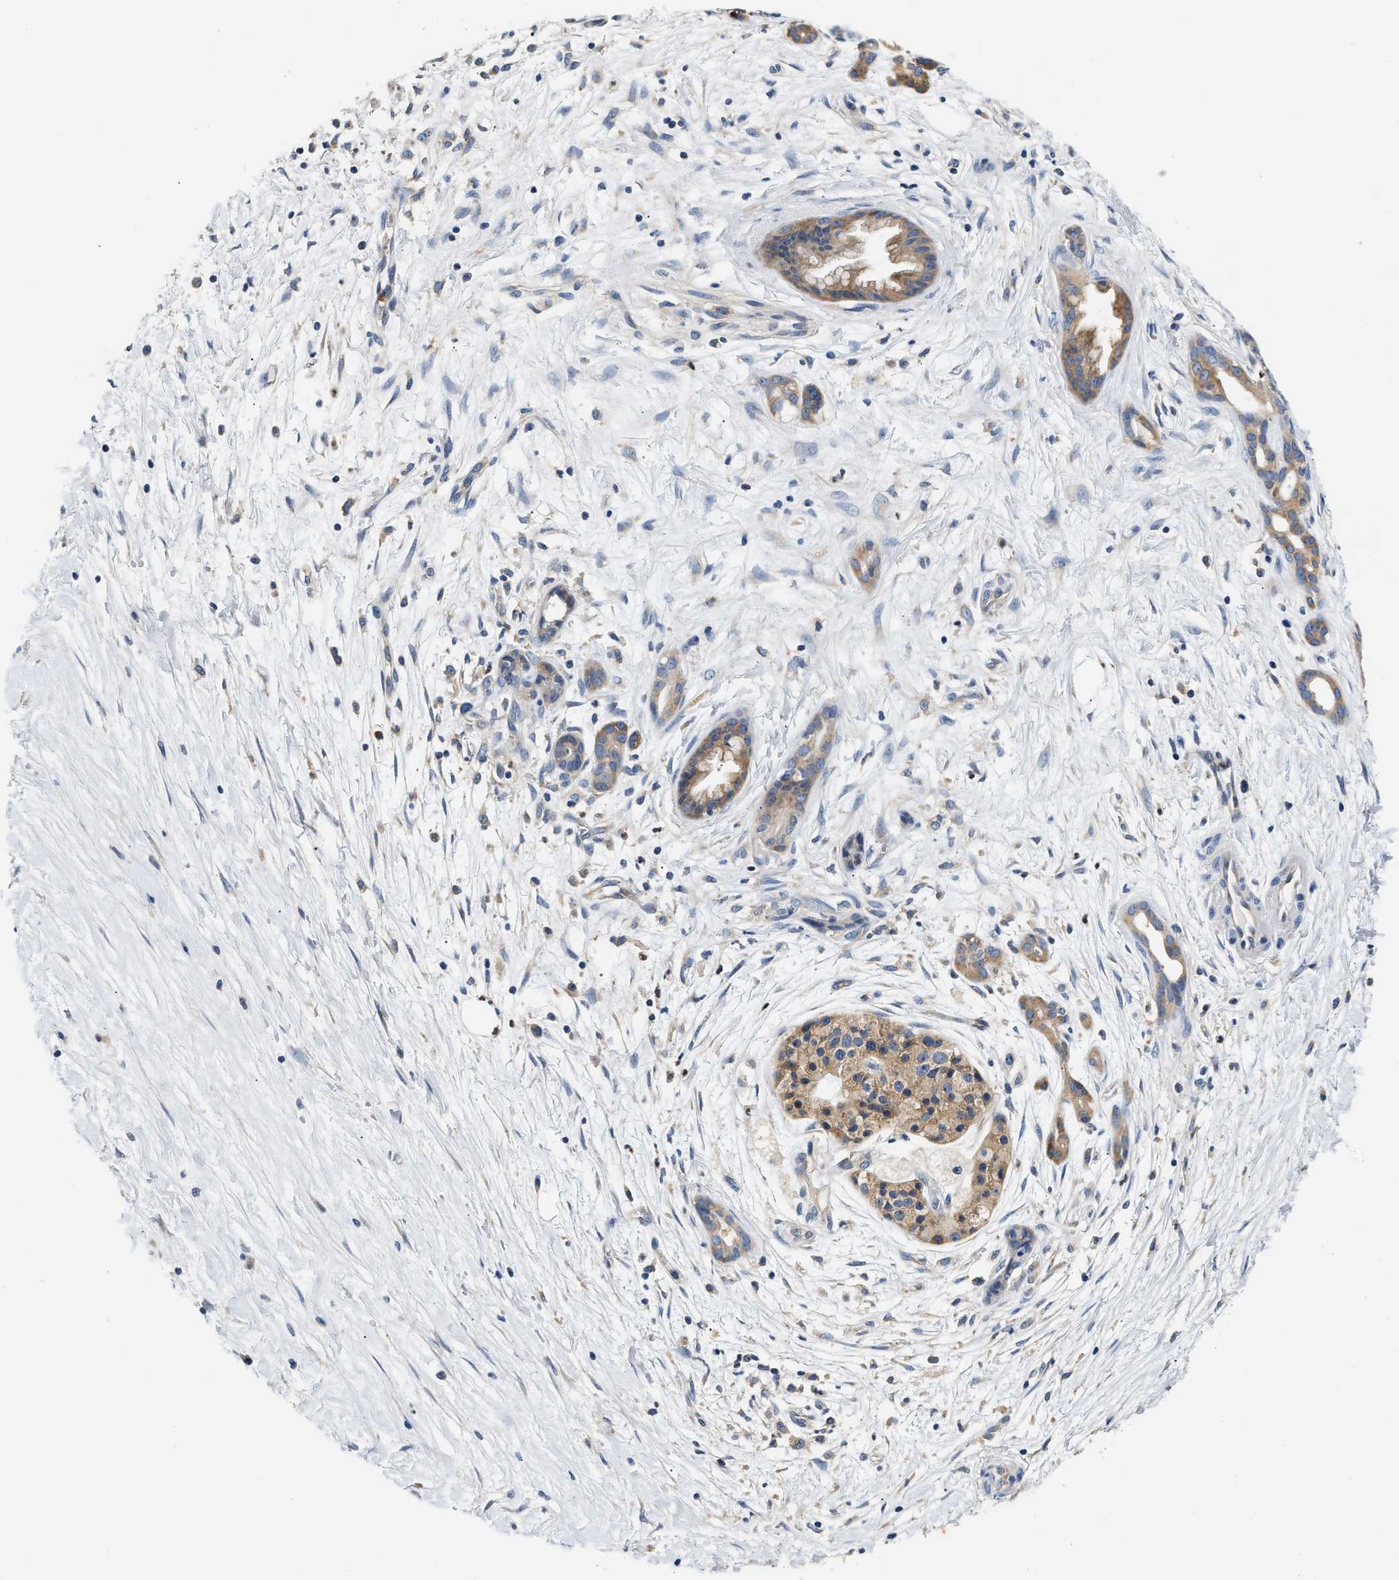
{"staining": {"intensity": "moderate", "quantity": "<25%", "location": "cytoplasmic/membranous"}, "tissue": "pancreatic cancer", "cell_type": "Tumor cells", "image_type": "cancer", "snomed": [{"axis": "morphology", "description": "Adenocarcinoma, NOS"}, {"axis": "topography", "description": "Pancreas"}], "caption": "About <25% of tumor cells in pancreatic cancer exhibit moderate cytoplasmic/membranous protein staining as visualized by brown immunohistochemical staining.", "gene": "FAM185A", "patient": {"sex": "female", "age": 77}}